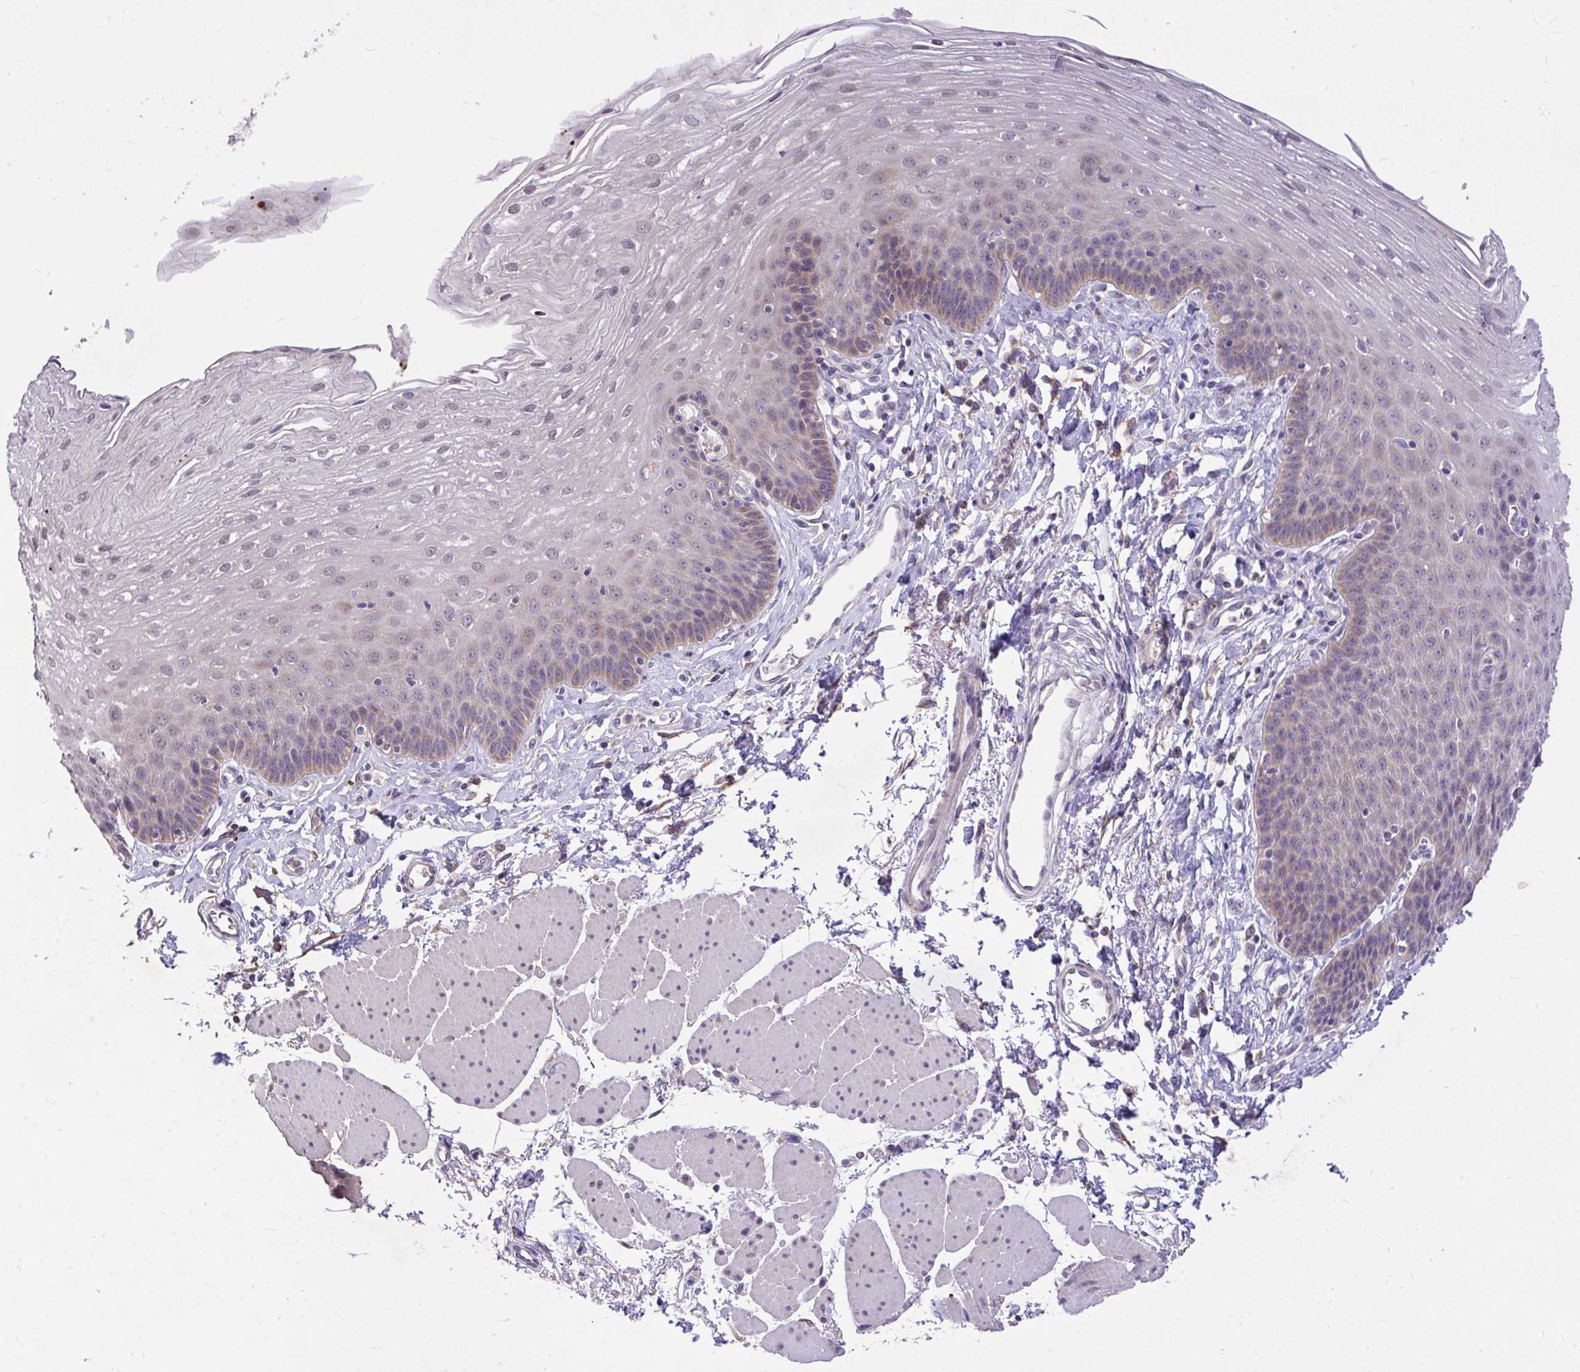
{"staining": {"intensity": "moderate", "quantity": "<25%", "location": "cytoplasmic/membranous"}, "tissue": "esophagus", "cell_type": "Squamous epithelial cells", "image_type": "normal", "snomed": [{"axis": "morphology", "description": "Normal tissue, NOS"}, {"axis": "topography", "description": "Esophagus"}], "caption": "This is a photomicrograph of immunohistochemistry (IHC) staining of unremarkable esophagus, which shows moderate positivity in the cytoplasmic/membranous of squamous epithelial cells.", "gene": "MPC2", "patient": {"sex": "female", "age": 81}}